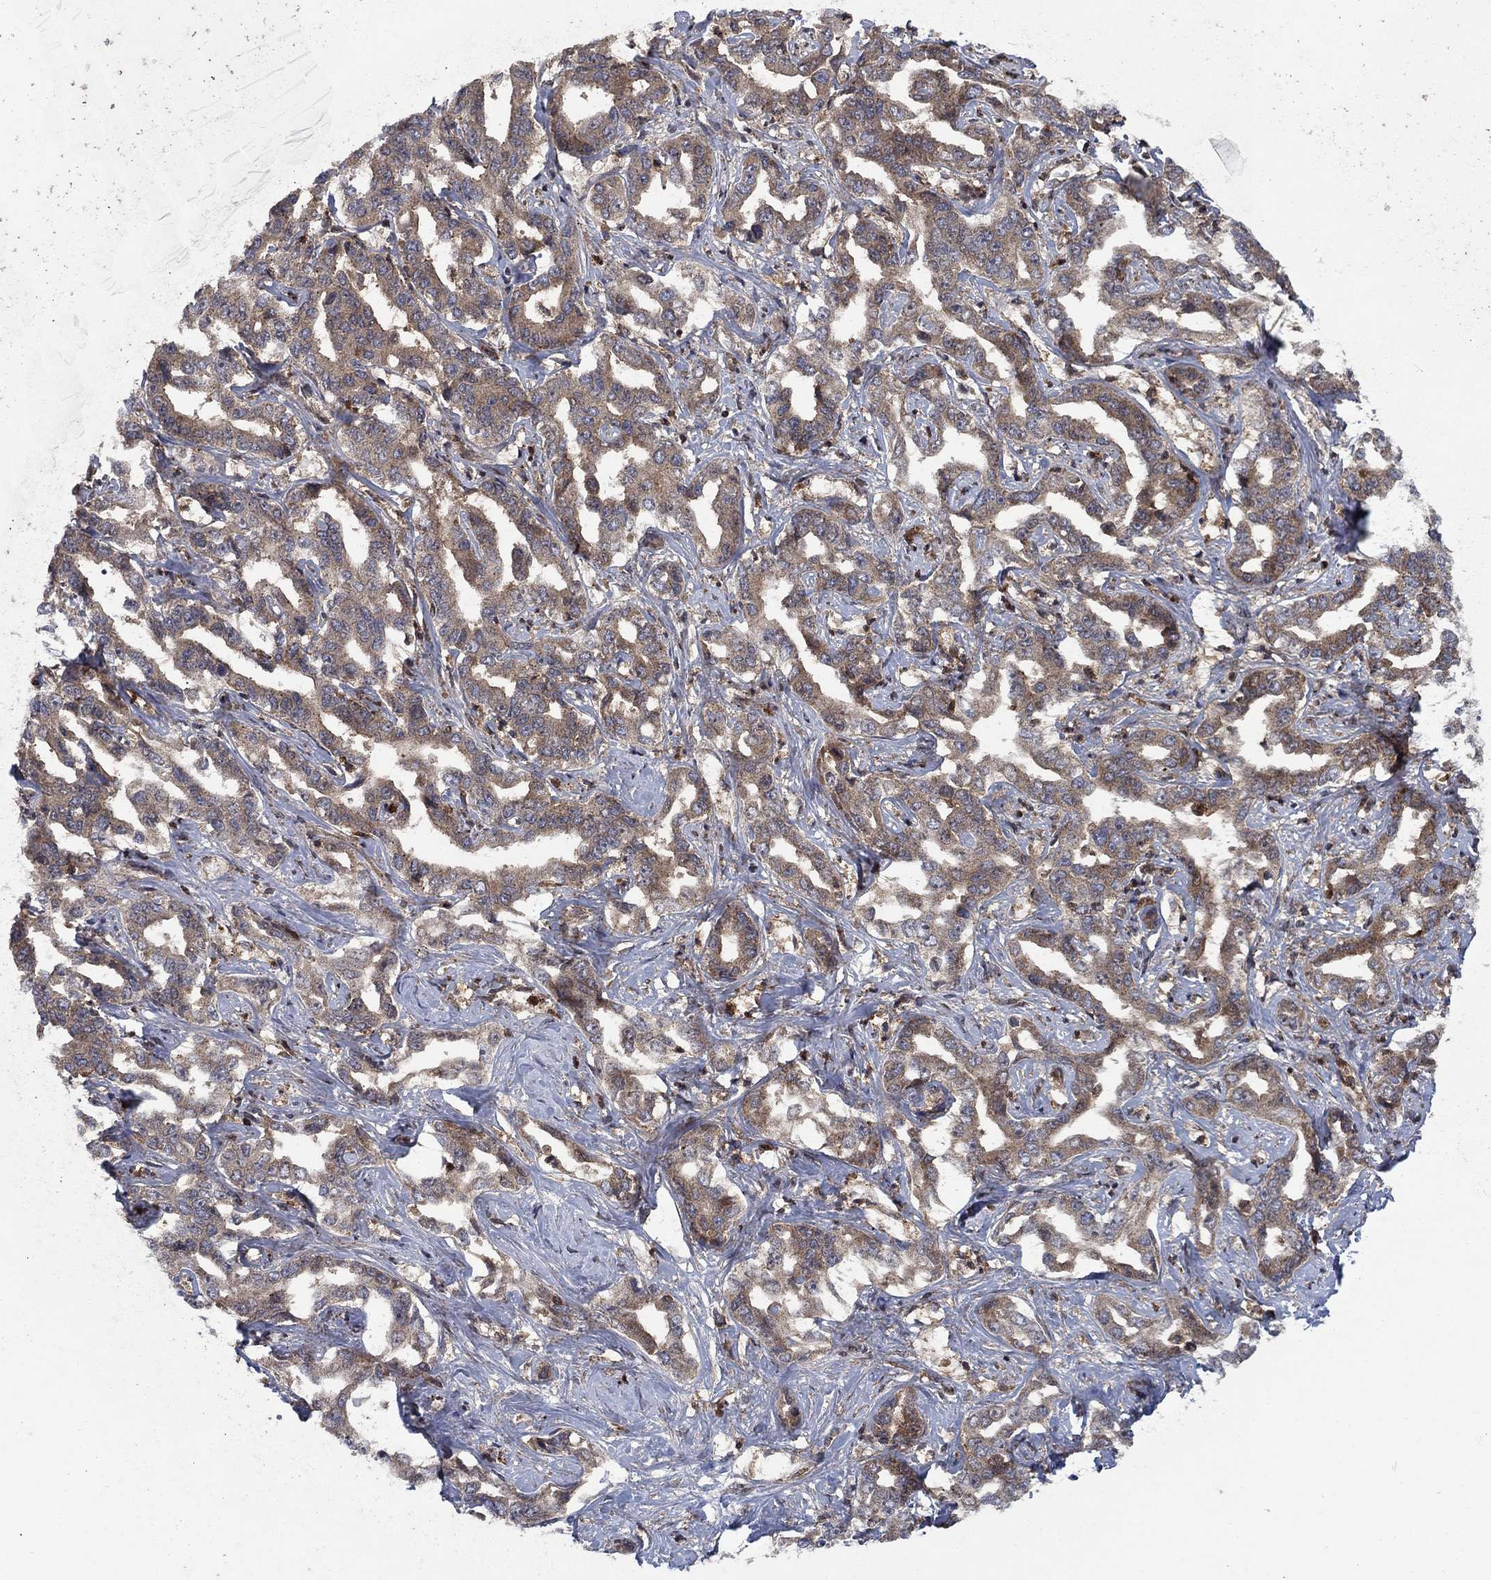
{"staining": {"intensity": "moderate", "quantity": ">75%", "location": "cytoplasmic/membranous"}, "tissue": "liver cancer", "cell_type": "Tumor cells", "image_type": "cancer", "snomed": [{"axis": "morphology", "description": "Cholangiocarcinoma"}, {"axis": "topography", "description": "Liver"}], "caption": "Immunohistochemical staining of human liver cholangiocarcinoma exhibits medium levels of moderate cytoplasmic/membranous protein expression in about >75% of tumor cells.", "gene": "IFI35", "patient": {"sex": "male", "age": 59}}